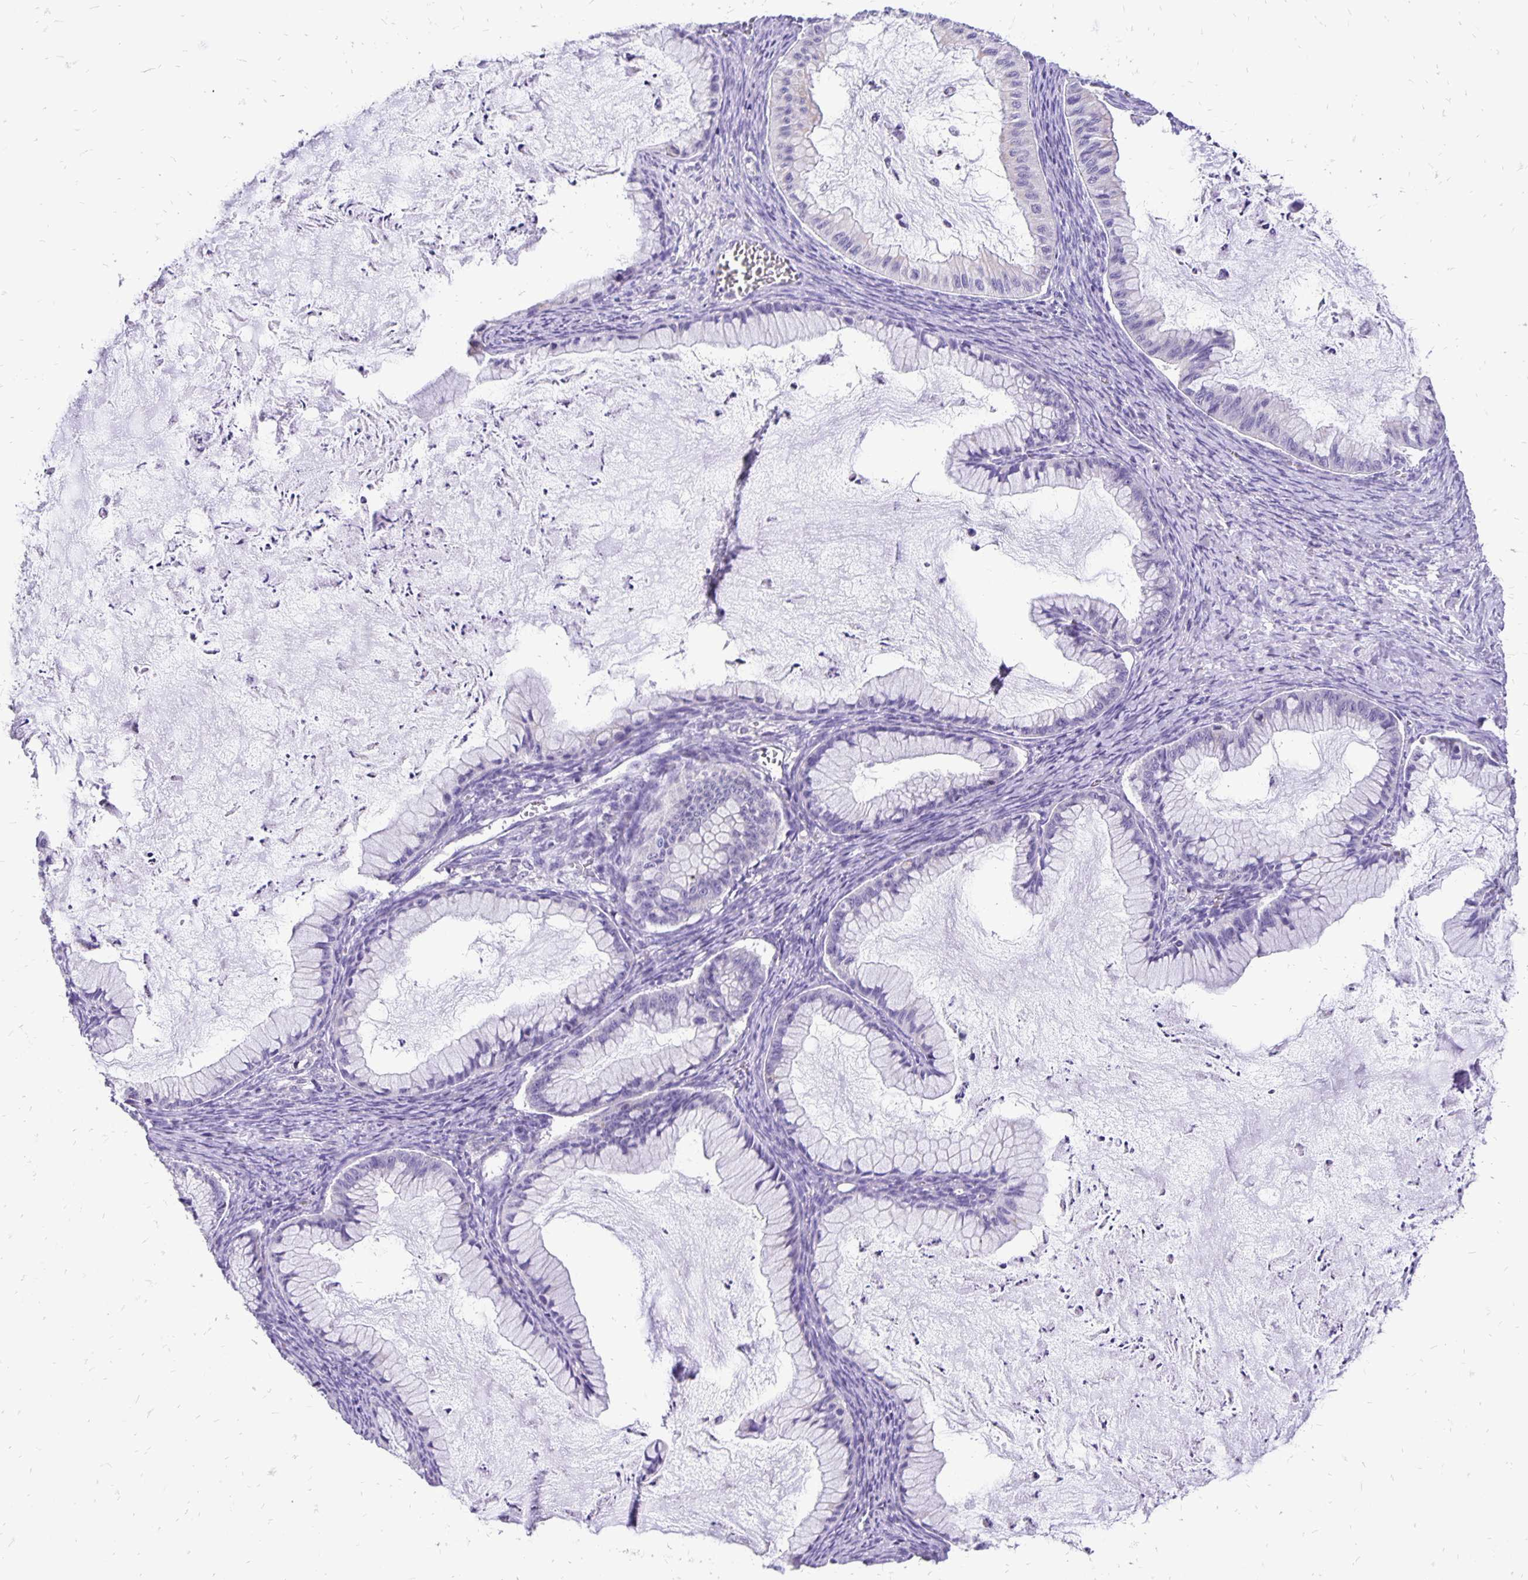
{"staining": {"intensity": "negative", "quantity": "none", "location": "none"}, "tissue": "ovarian cancer", "cell_type": "Tumor cells", "image_type": "cancer", "snomed": [{"axis": "morphology", "description": "Cystadenocarcinoma, mucinous, NOS"}, {"axis": "topography", "description": "Ovary"}], "caption": "An immunohistochemistry (IHC) micrograph of ovarian cancer is shown. There is no staining in tumor cells of ovarian cancer.", "gene": "EIF5A", "patient": {"sex": "female", "age": 72}}